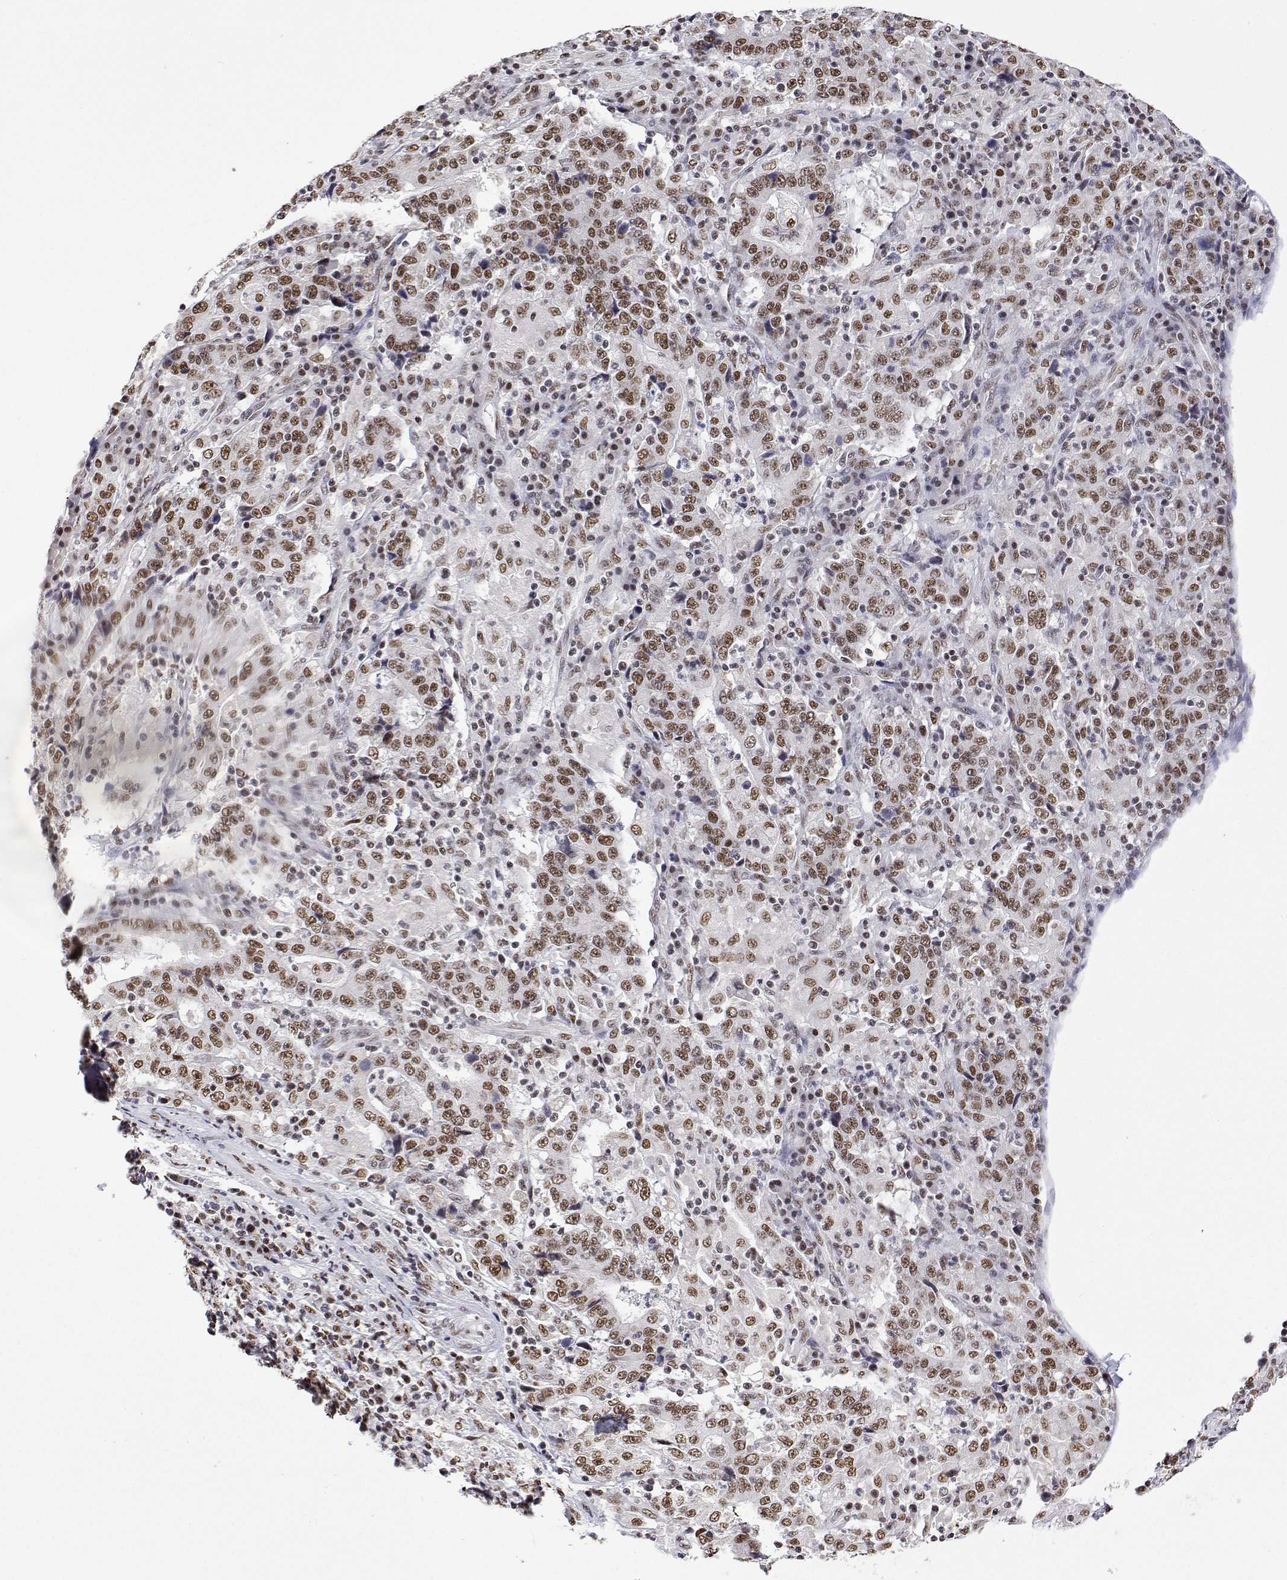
{"staining": {"intensity": "moderate", "quantity": ">75%", "location": "nuclear"}, "tissue": "stomach cancer", "cell_type": "Tumor cells", "image_type": "cancer", "snomed": [{"axis": "morphology", "description": "Normal tissue, NOS"}, {"axis": "morphology", "description": "Adenocarcinoma, NOS"}, {"axis": "topography", "description": "Stomach, upper"}, {"axis": "topography", "description": "Stomach"}], "caption": "The photomicrograph exhibits a brown stain indicating the presence of a protein in the nuclear of tumor cells in stomach adenocarcinoma.", "gene": "ADAR", "patient": {"sex": "male", "age": 59}}